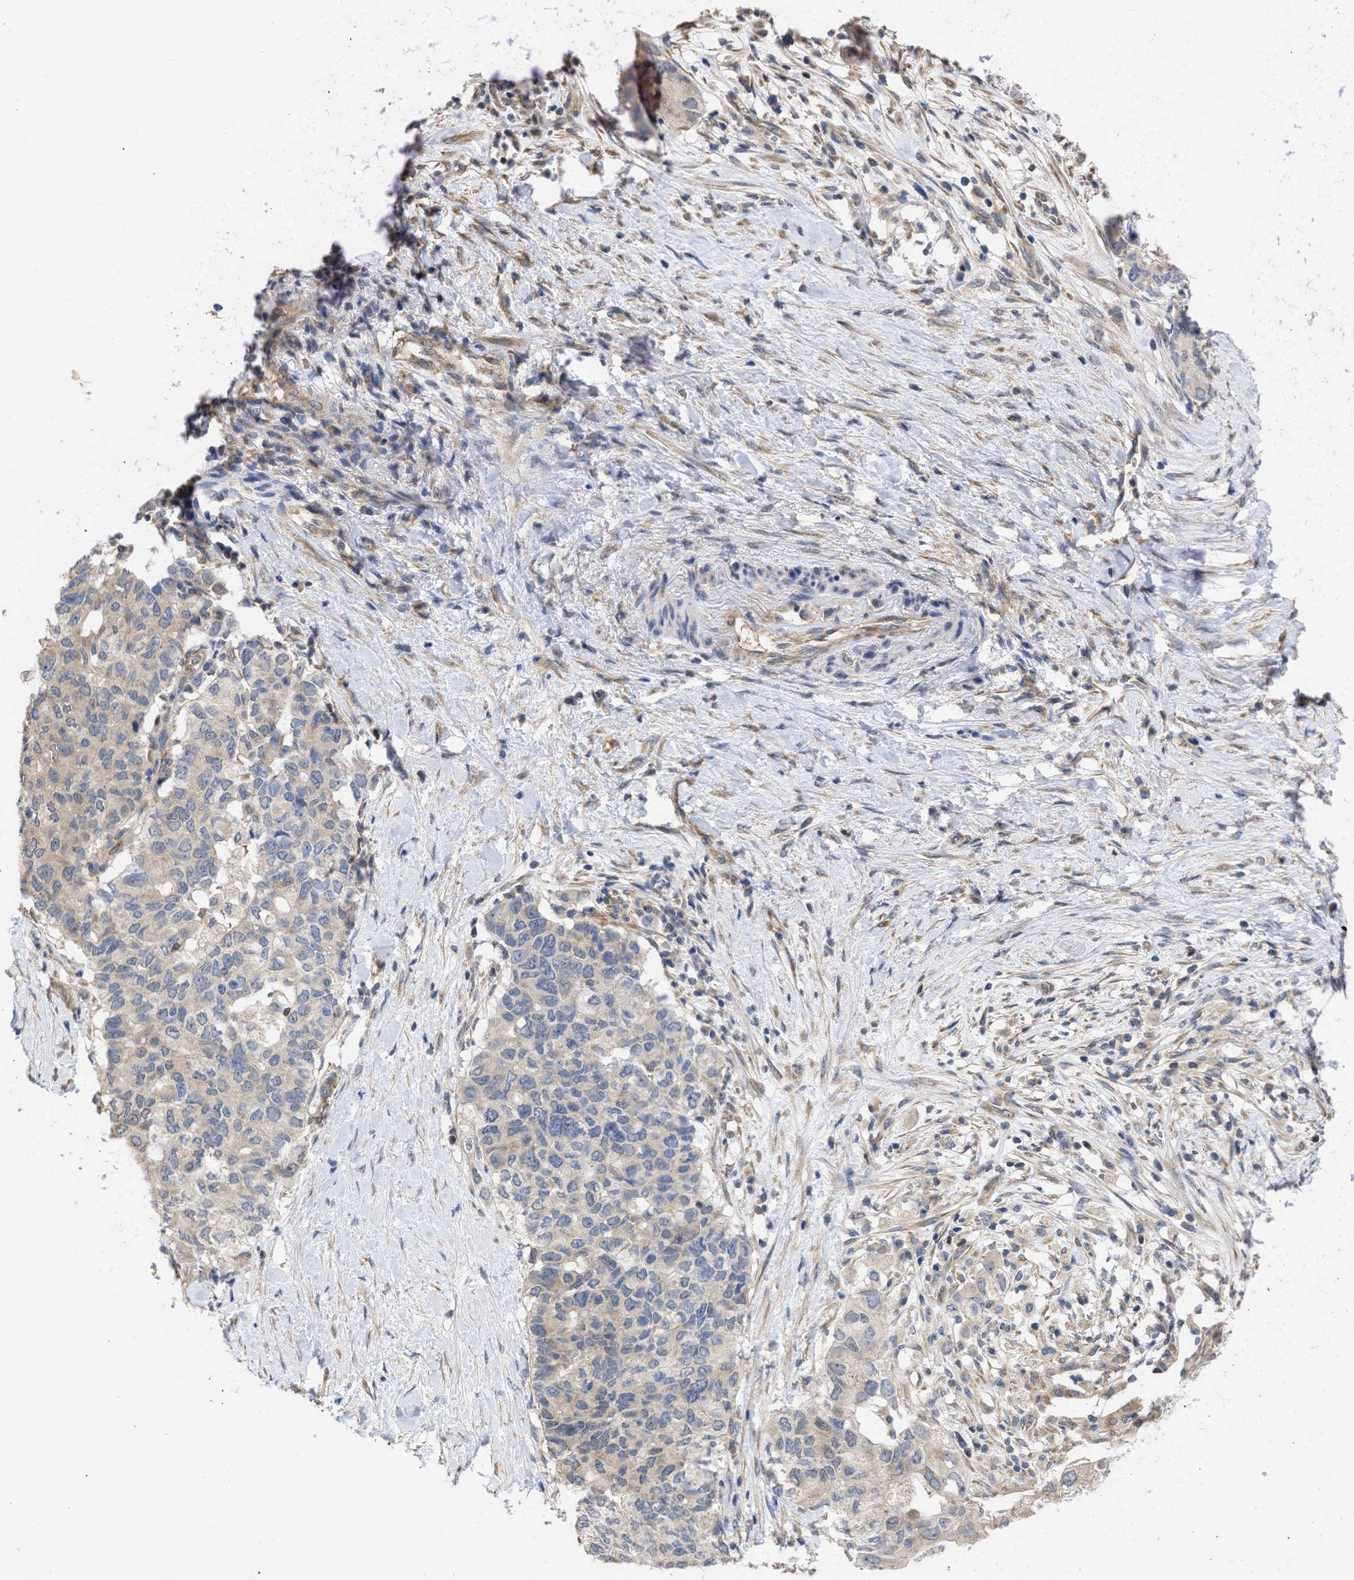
{"staining": {"intensity": "weak", "quantity": "25%-75%", "location": "cytoplasmic/membranous"}, "tissue": "pancreatic cancer", "cell_type": "Tumor cells", "image_type": "cancer", "snomed": [{"axis": "morphology", "description": "Adenocarcinoma, NOS"}, {"axis": "topography", "description": "Pancreas"}], "caption": "The image reveals staining of adenocarcinoma (pancreatic), revealing weak cytoplasmic/membranous protein positivity (brown color) within tumor cells.", "gene": "MAP2K3", "patient": {"sex": "female", "age": 56}}